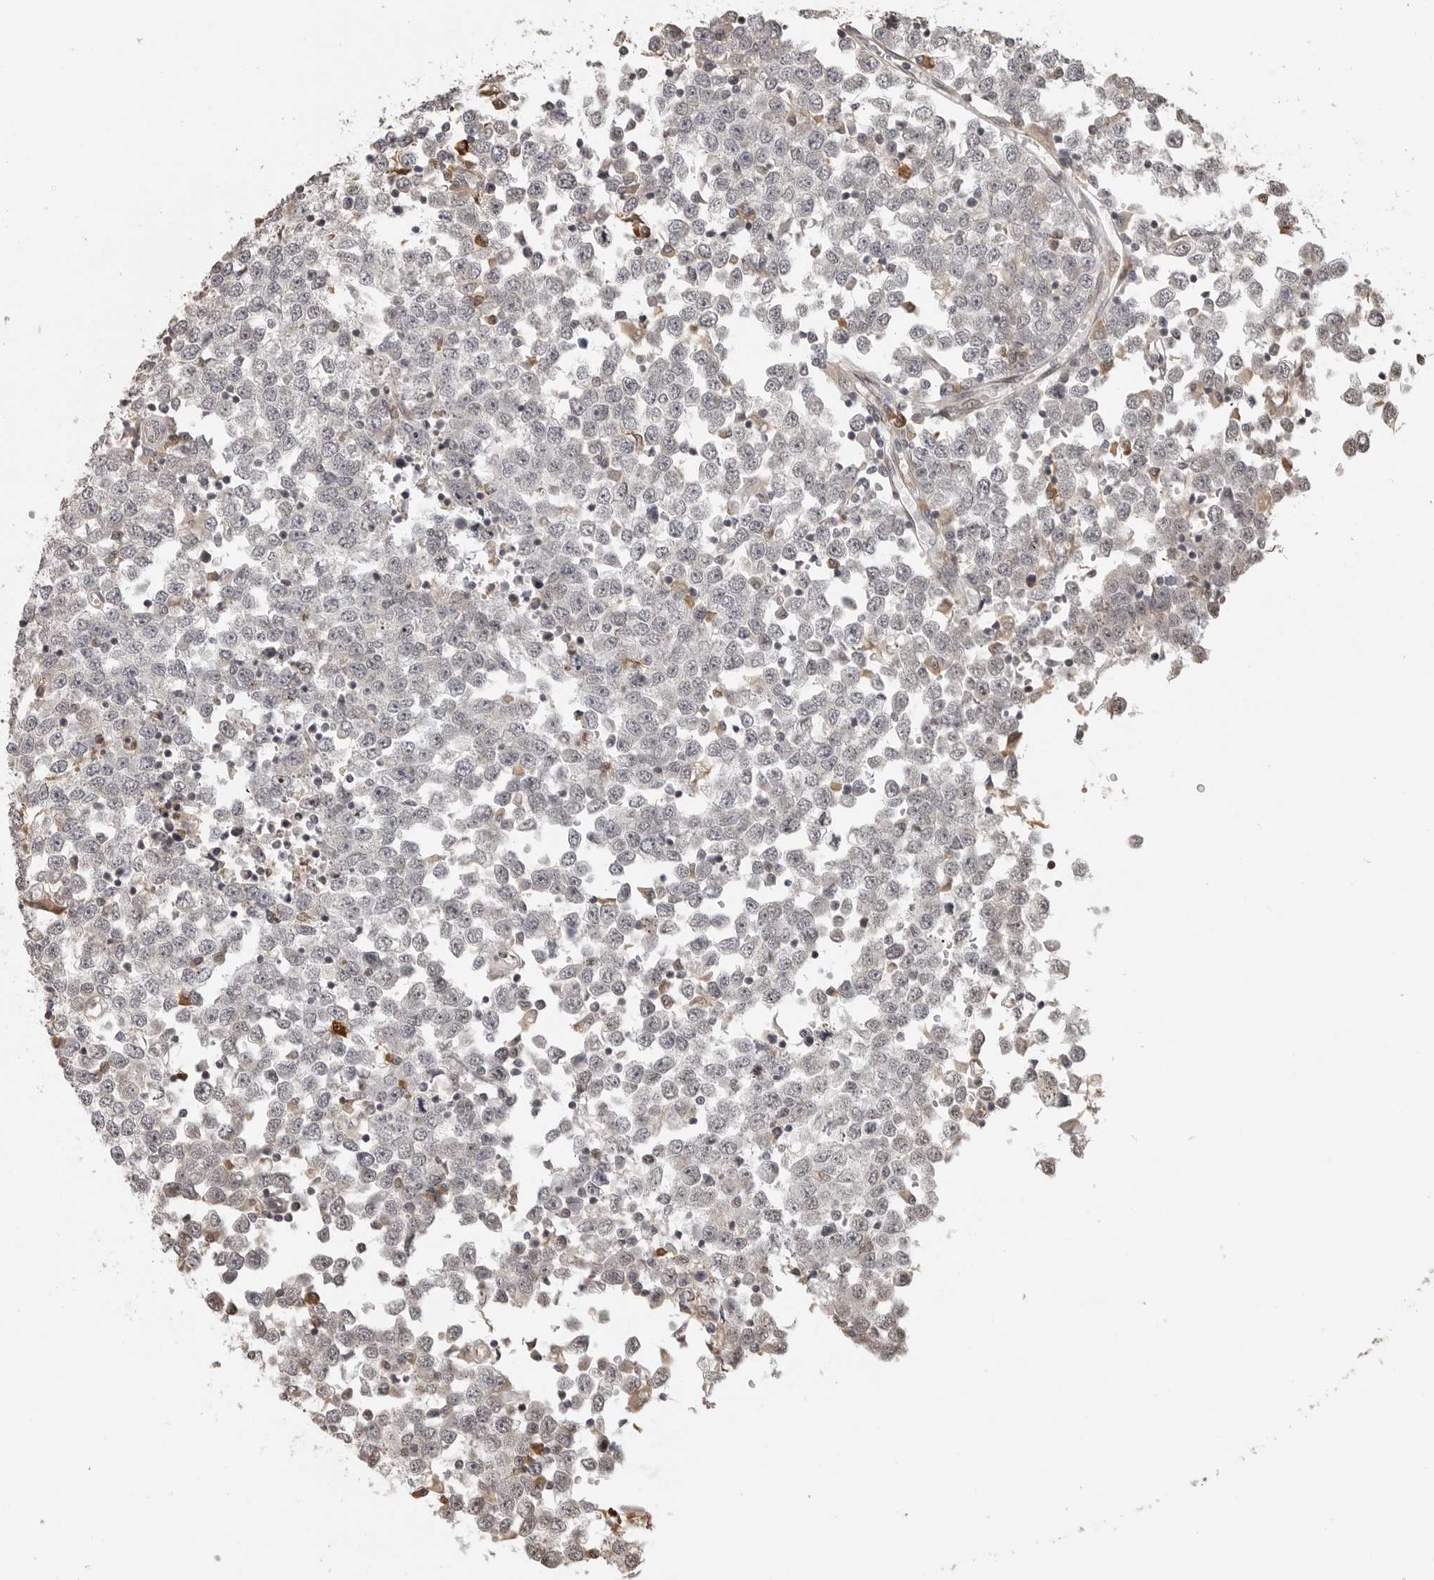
{"staining": {"intensity": "negative", "quantity": "none", "location": "none"}, "tissue": "testis cancer", "cell_type": "Tumor cells", "image_type": "cancer", "snomed": [{"axis": "morphology", "description": "Seminoma, NOS"}, {"axis": "topography", "description": "Testis"}], "caption": "The micrograph reveals no significant staining in tumor cells of testis cancer (seminoma). The staining is performed using DAB brown chromogen with nuclei counter-stained in using hematoxylin.", "gene": "IDO1", "patient": {"sex": "male", "age": 65}}